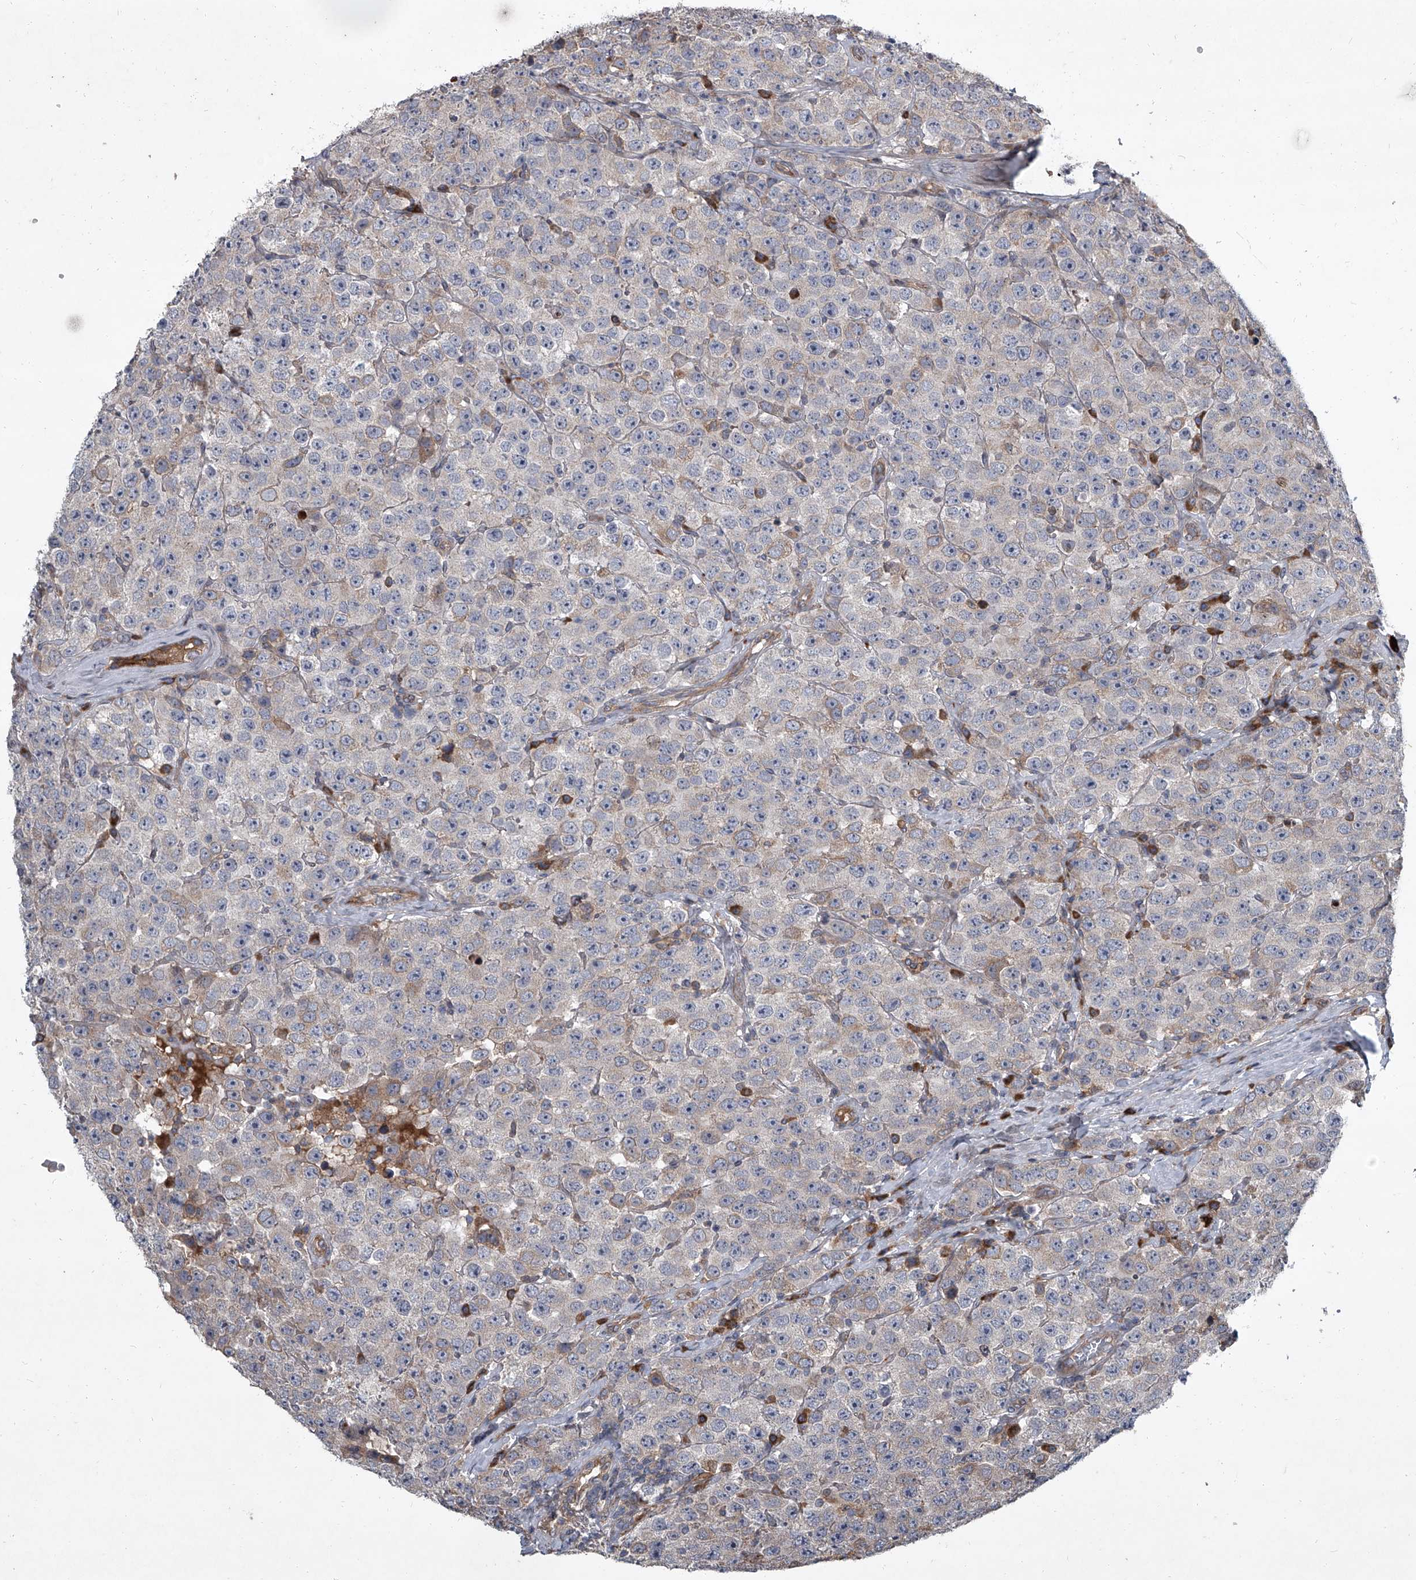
{"staining": {"intensity": "weak", "quantity": "<25%", "location": "cytoplasmic/membranous"}, "tissue": "testis cancer", "cell_type": "Tumor cells", "image_type": "cancer", "snomed": [{"axis": "morphology", "description": "Seminoma, NOS"}, {"axis": "topography", "description": "Testis"}], "caption": "Tumor cells show no significant staining in testis cancer (seminoma). (Brightfield microscopy of DAB immunohistochemistry (IHC) at high magnification).", "gene": "EVA1C", "patient": {"sex": "male", "age": 28}}